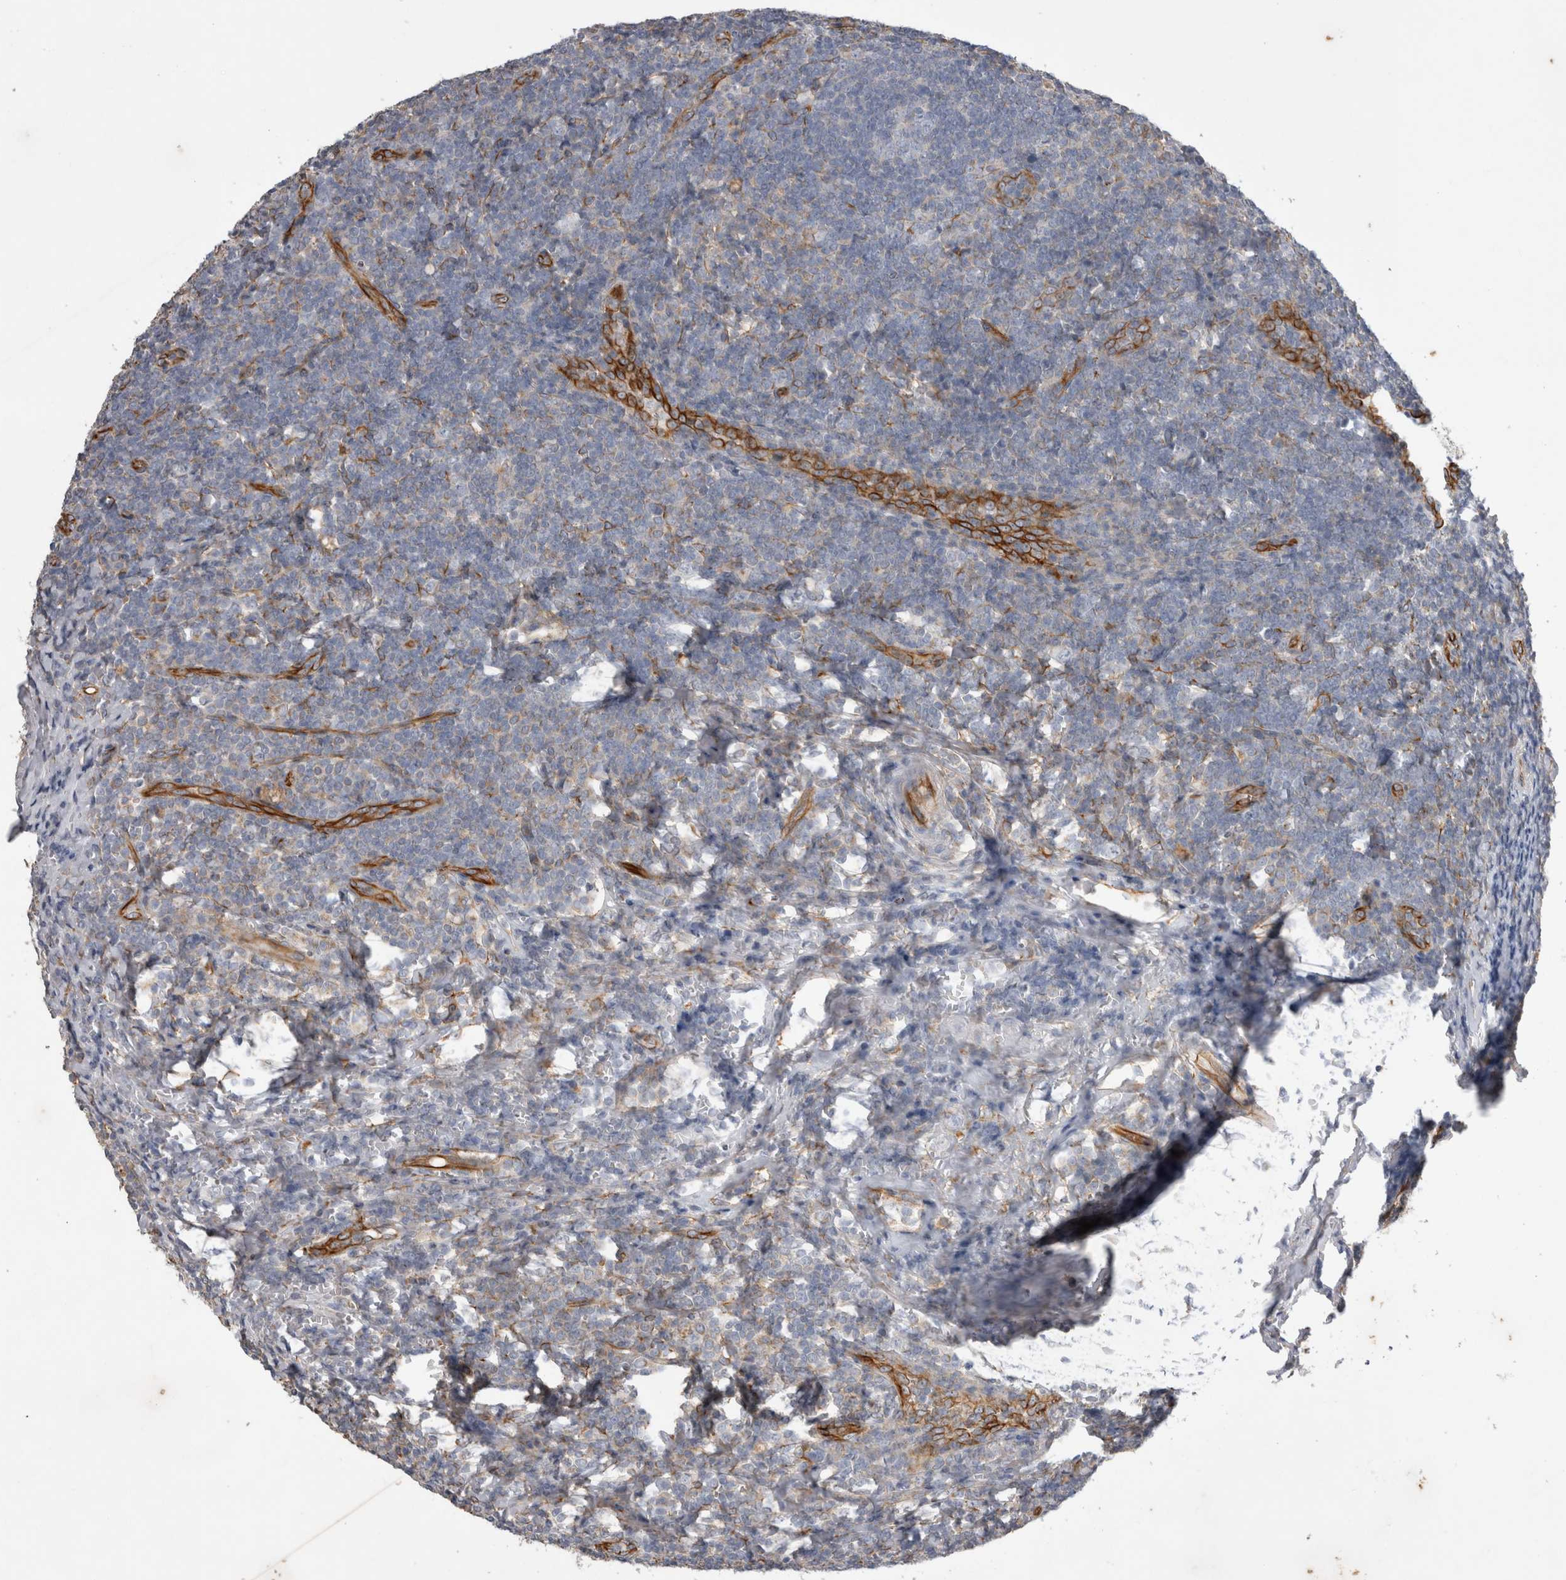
{"staining": {"intensity": "negative", "quantity": "none", "location": "none"}, "tissue": "tonsil", "cell_type": "Germinal center cells", "image_type": "normal", "snomed": [{"axis": "morphology", "description": "Normal tissue, NOS"}, {"axis": "topography", "description": "Tonsil"}], "caption": "Germinal center cells are negative for brown protein staining in unremarkable tonsil. Nuclei are stained in blue.", "gene": "STRADB", "patient": {"sex": "male", "age": 37}}